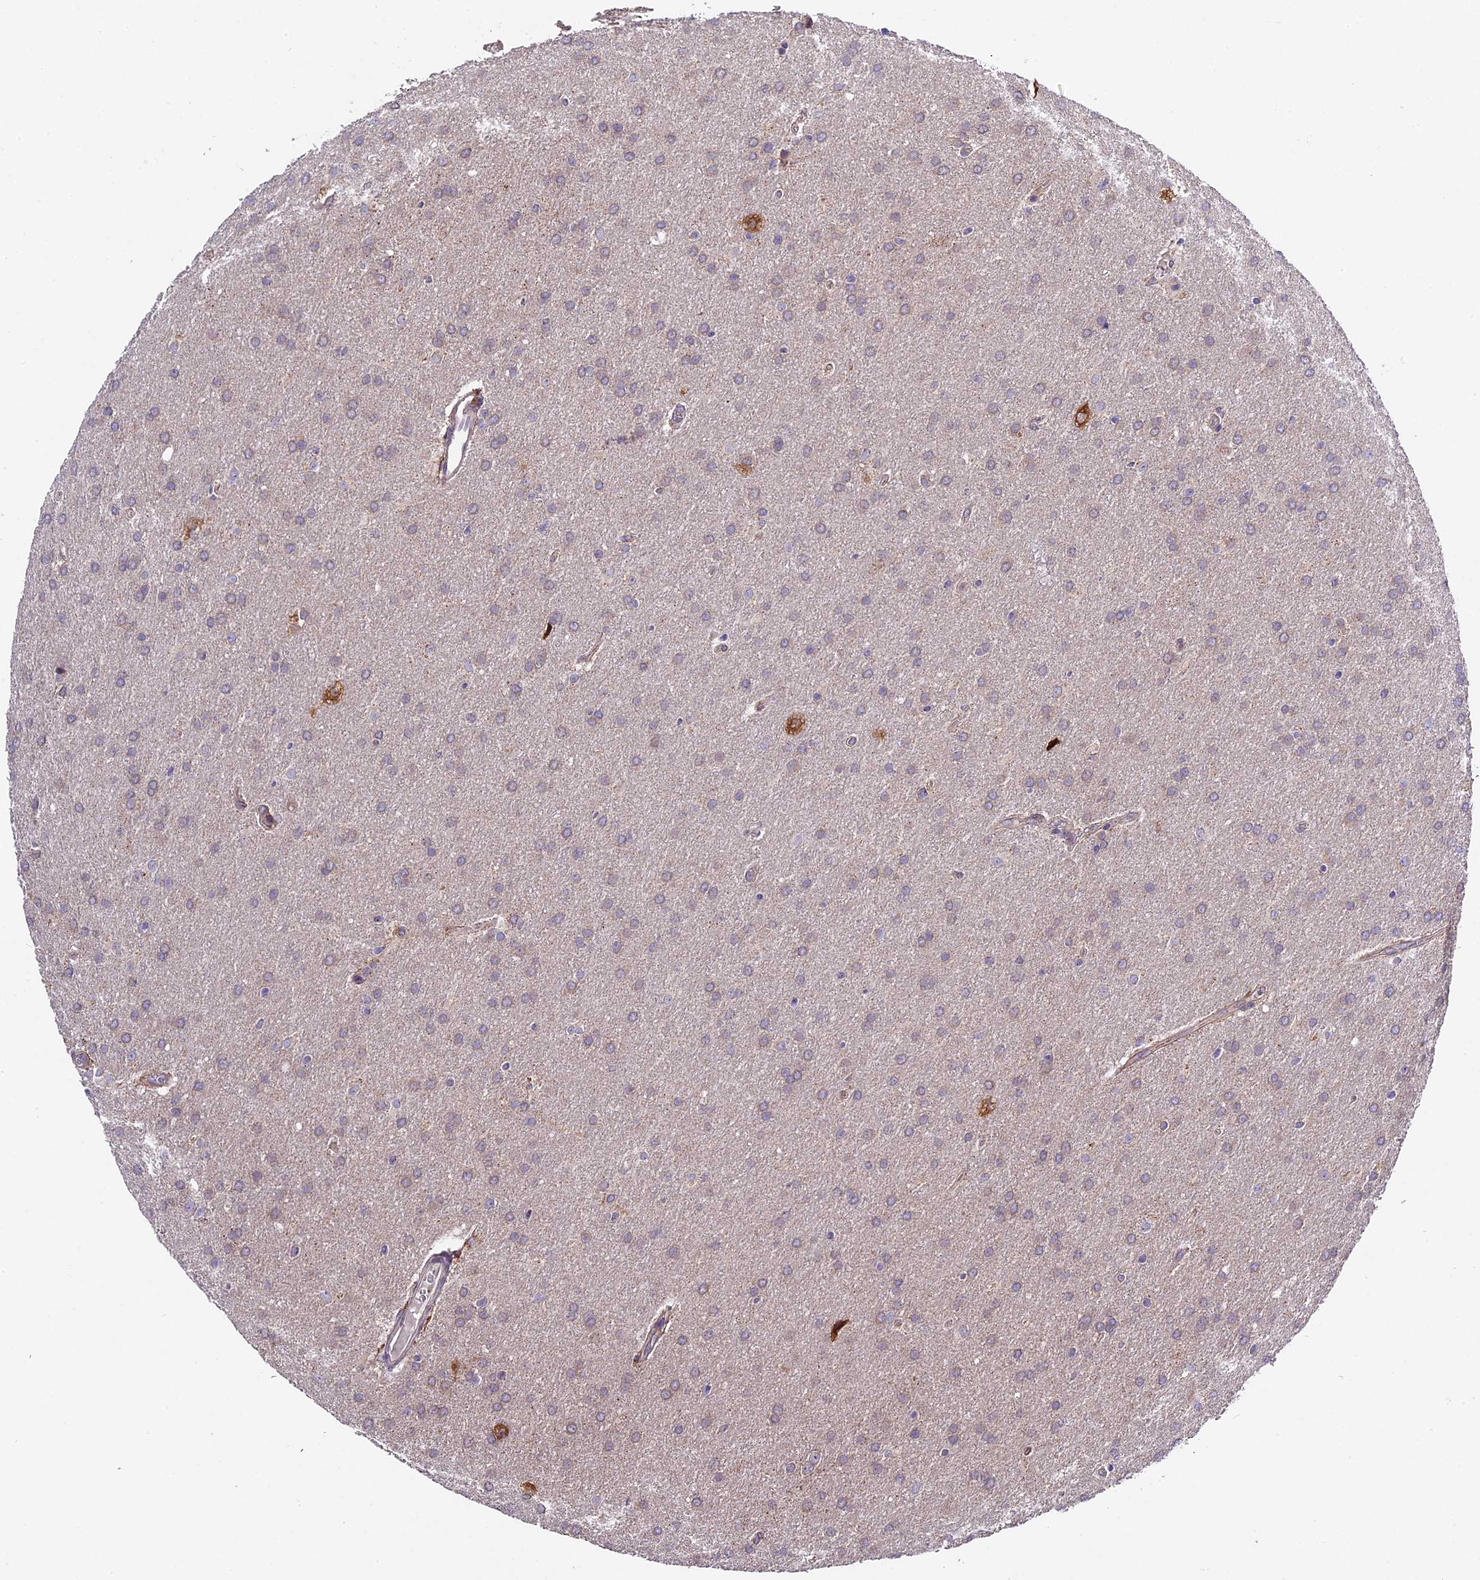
{"staining": {"intensity": "negative", "quantity": "none", "location": "none"}, "tissue": "glioma", "cell_type": "Tumor cells", "image_type": "cancer", "snomed": [{"axis": "morphology", "description": "Glioma, malignant, Low grade"}, {"axis": "topography", "description": "Brain"}], "caption": "An image of human malignant glioma (low-grade) is negative for staining in tumor cells. Nuclei are stained in blue.", "gene": "TRMT1", "patient": {"sex": "female", "age": 32}}